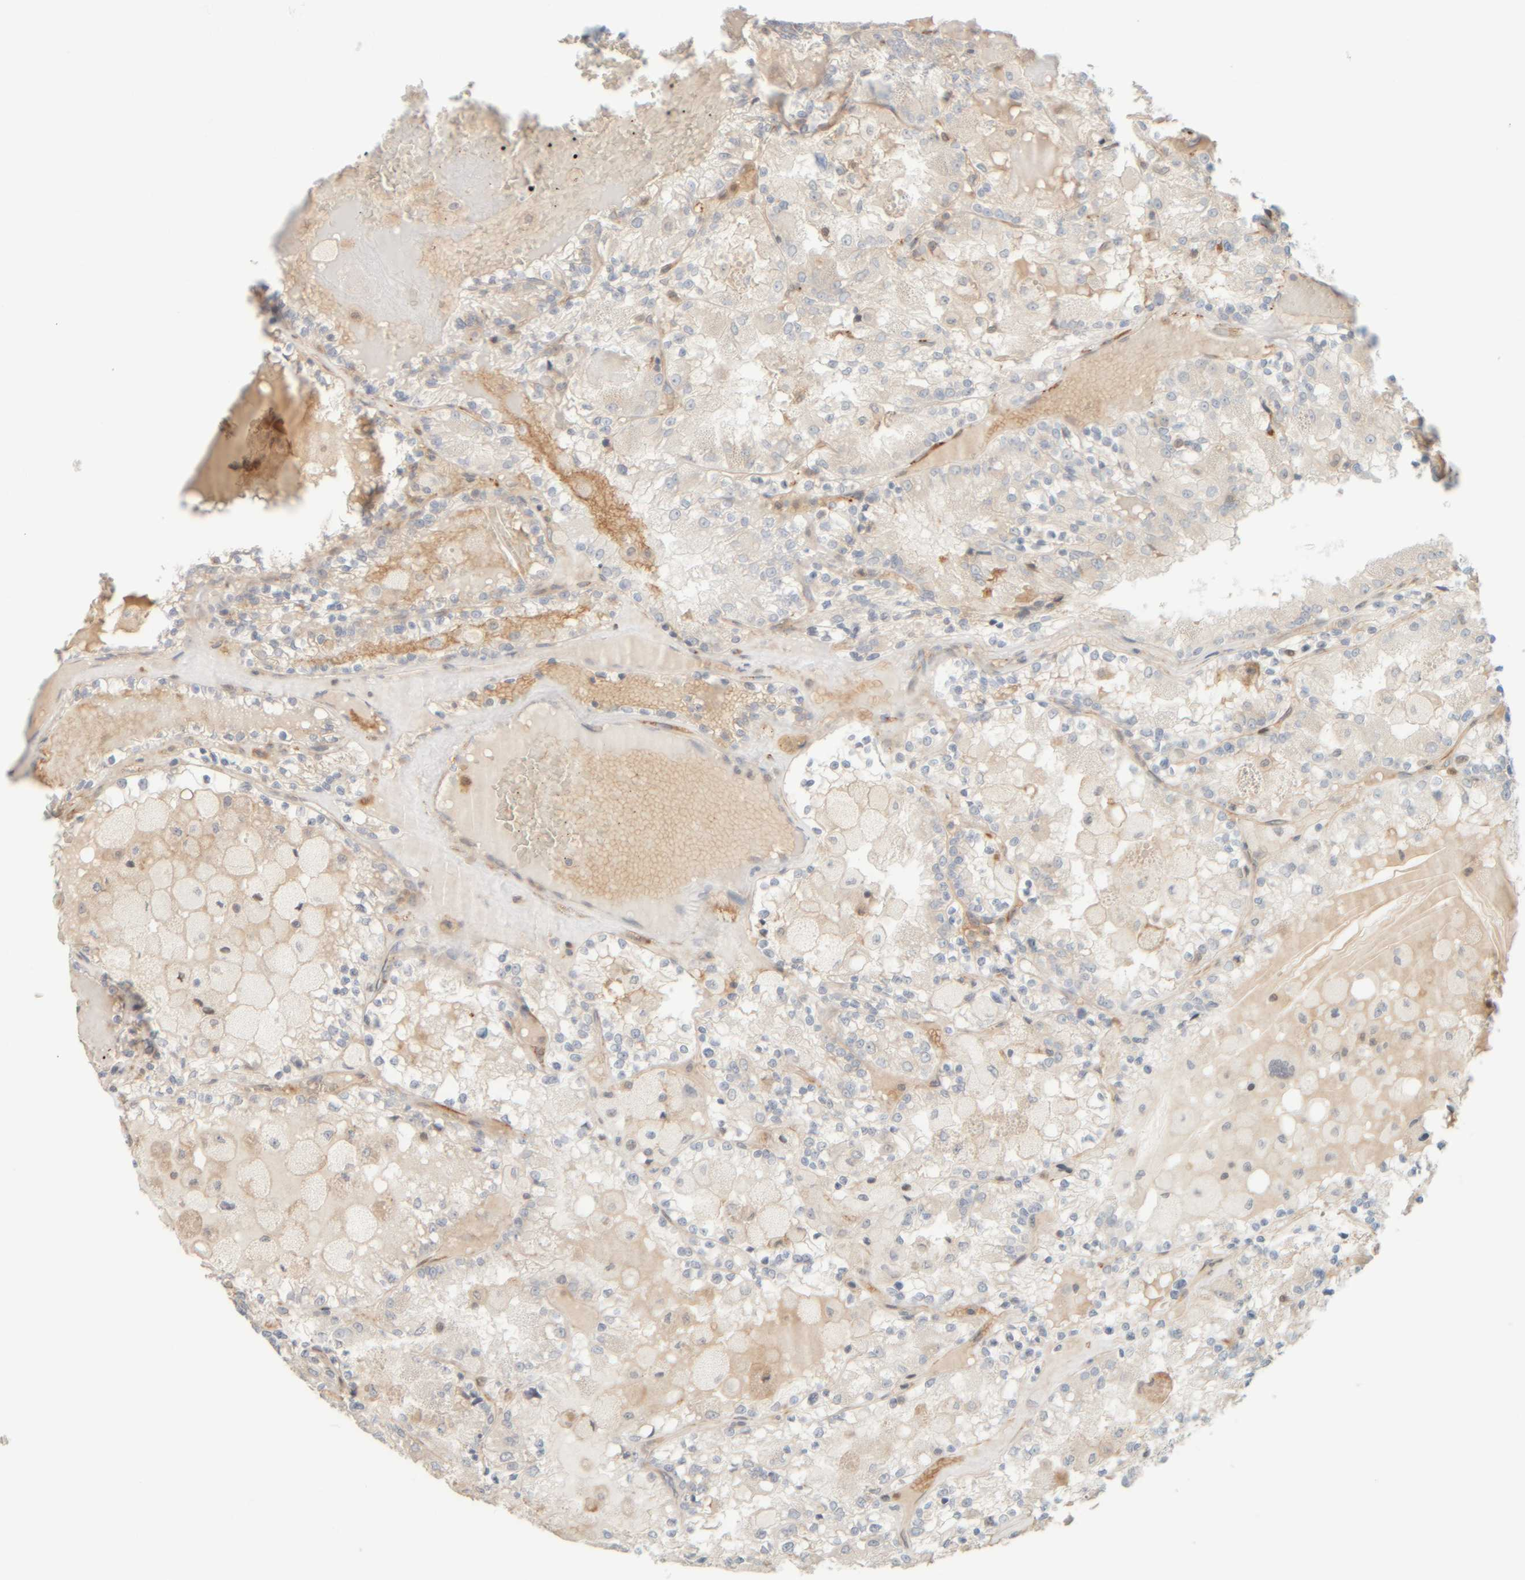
{"staining": {"intensity": "weak", "quantity": "<25%", "location": "cytoplasmic/membranous"}, "tissue": "renal cancer", "cell_type": "Tumor cells", "image_type": "cancer", "snomed": [{"axis": "morphology", "description": "Adenocarcinoma, NOS"}, {"axis": "topography", "description": "Kidney"}], "caption": "Tumor cells are negative for protein expression in human renal cancer (adenocarcinoma).", "gene": "PTGES3L-AARSD1", "patient": {"sex": "female", "age": 56}}